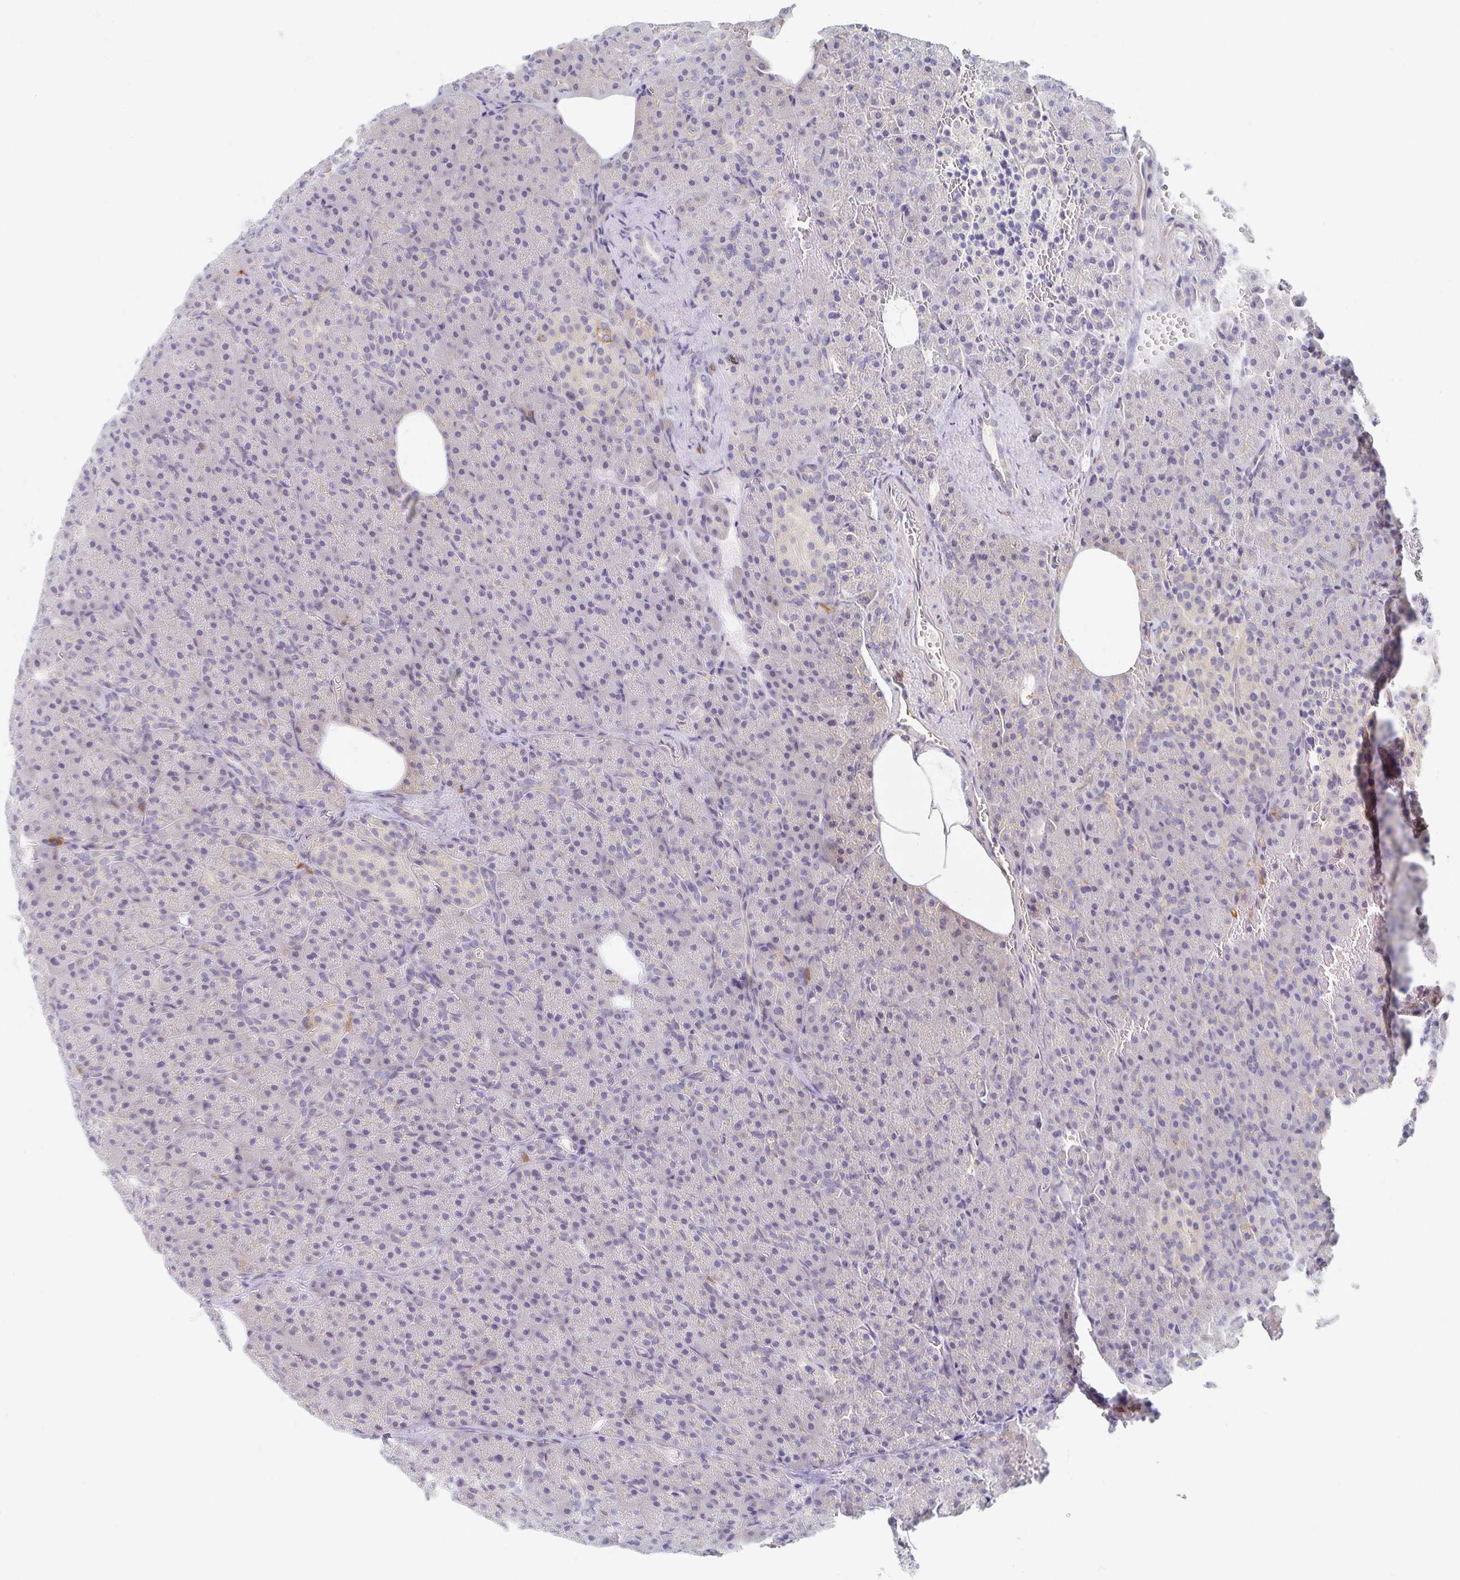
{"staining": {"intensity": "negative", "quantity": "none", "location": "none"}, "tissue": "pancreas", "cell_type": "Exocrine glandular cells", "image_type": "normal", "snomed": [{"axis": "morphology", "description": "Normal tissue, NOS"}, {"axis": "topography", "description": "Pancreas"}], "caption": "Exocrine glandular cells are negative for brown protein staining in unremarkable pancreas. (IHC, brightfield microscopy, high magnification).", "gene": "MYLK2", "patient": {"sex": "female", "age": 74}}